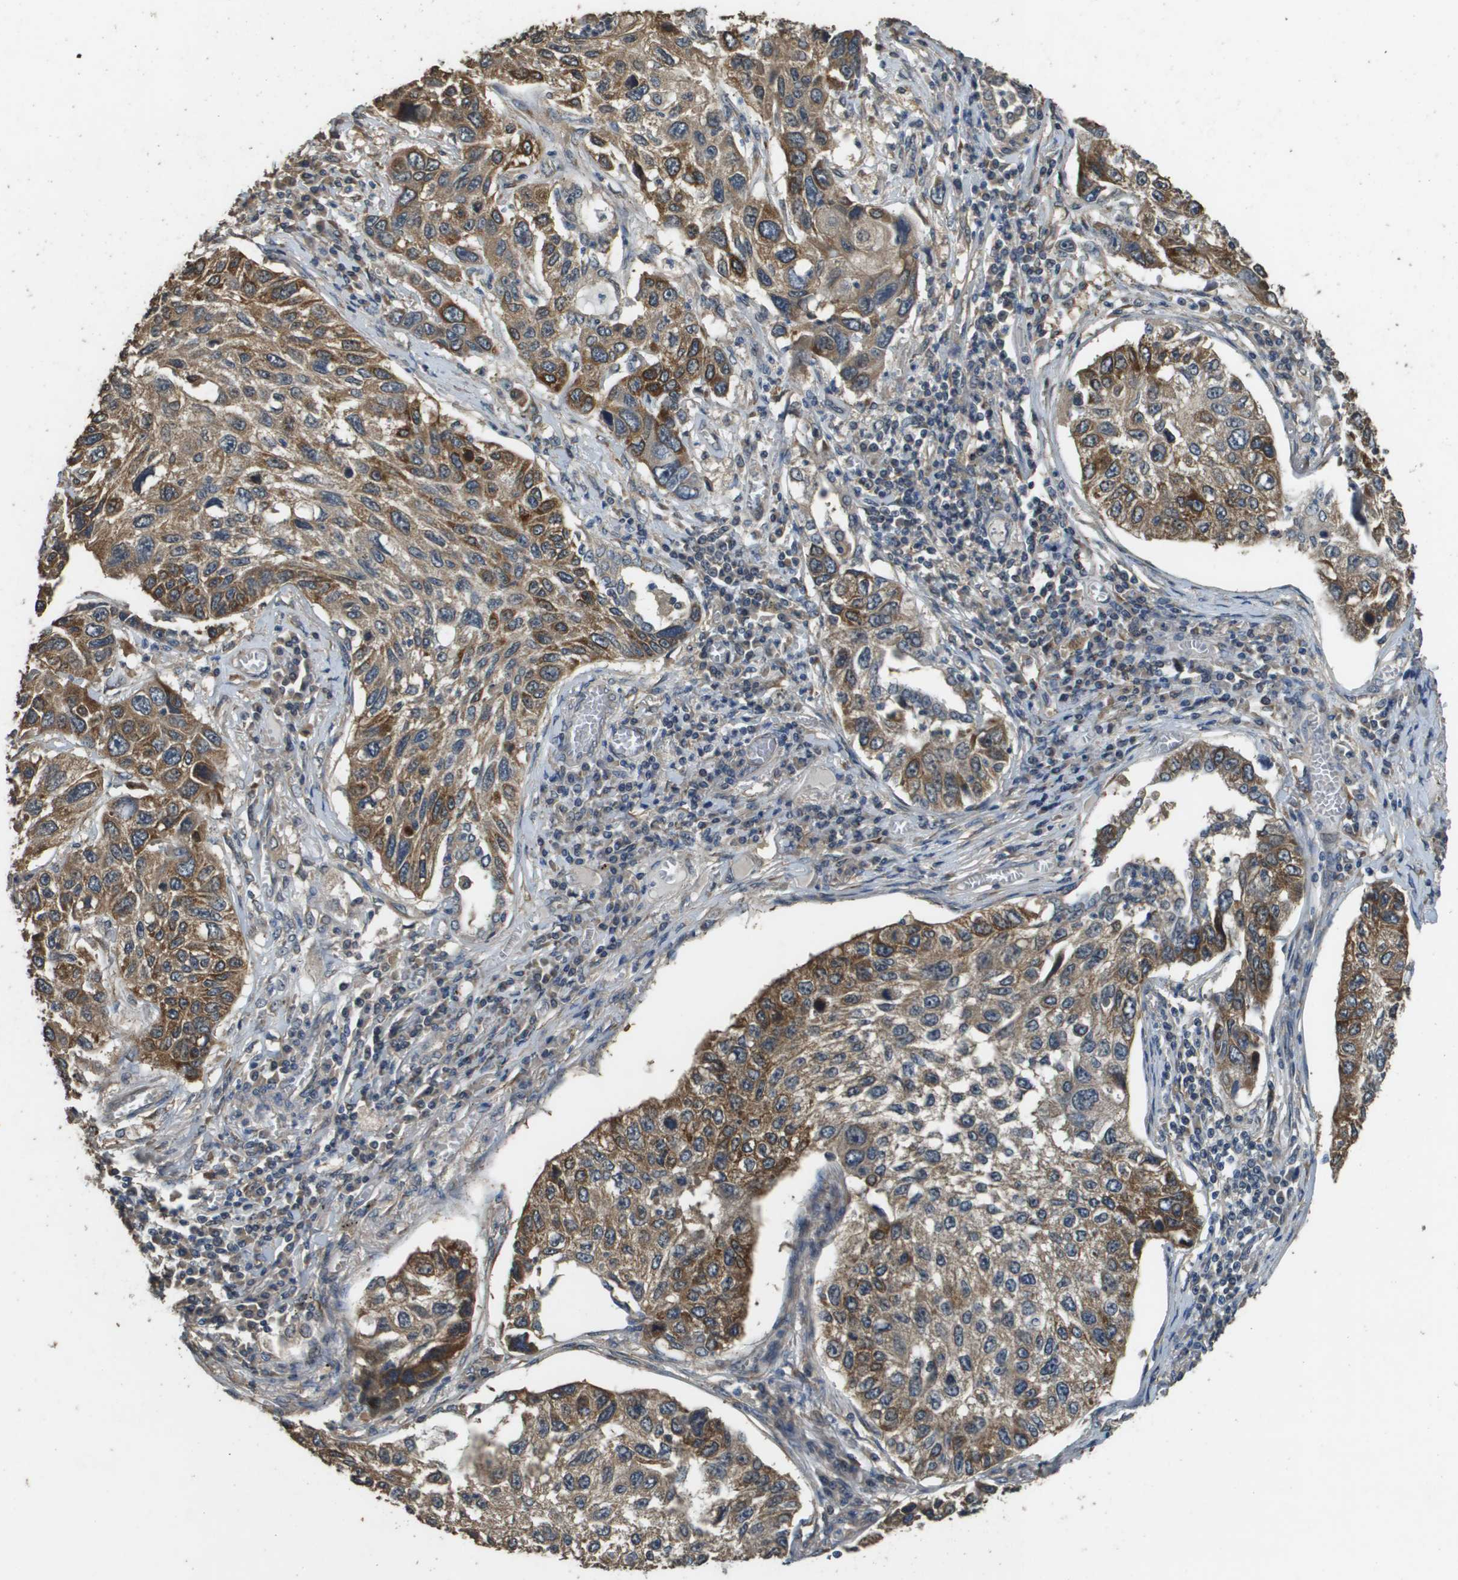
{"staining": {"intensity": "strong", "quantity": "25%-75%", "location": "cytoplasmic/membranous"}, "tissue": "lung cancer", "cell_type": "Tumor cells", "image_type": "cancer", "snomed": [{"axis": "morphology", "description": "Squamous cell carcinoma, NOS"}, {"axis": "topography", "description": "Lung"}], "caption": "IHC image of human lung squamous cell carcinoma stained for a protein (brown), which shows high levels of strong cytoplasmic/membranous positivity in about 25%-75% of tumor cells.", "gene": "RAB6B", "patient": {"sex": "male", "age": 71}}